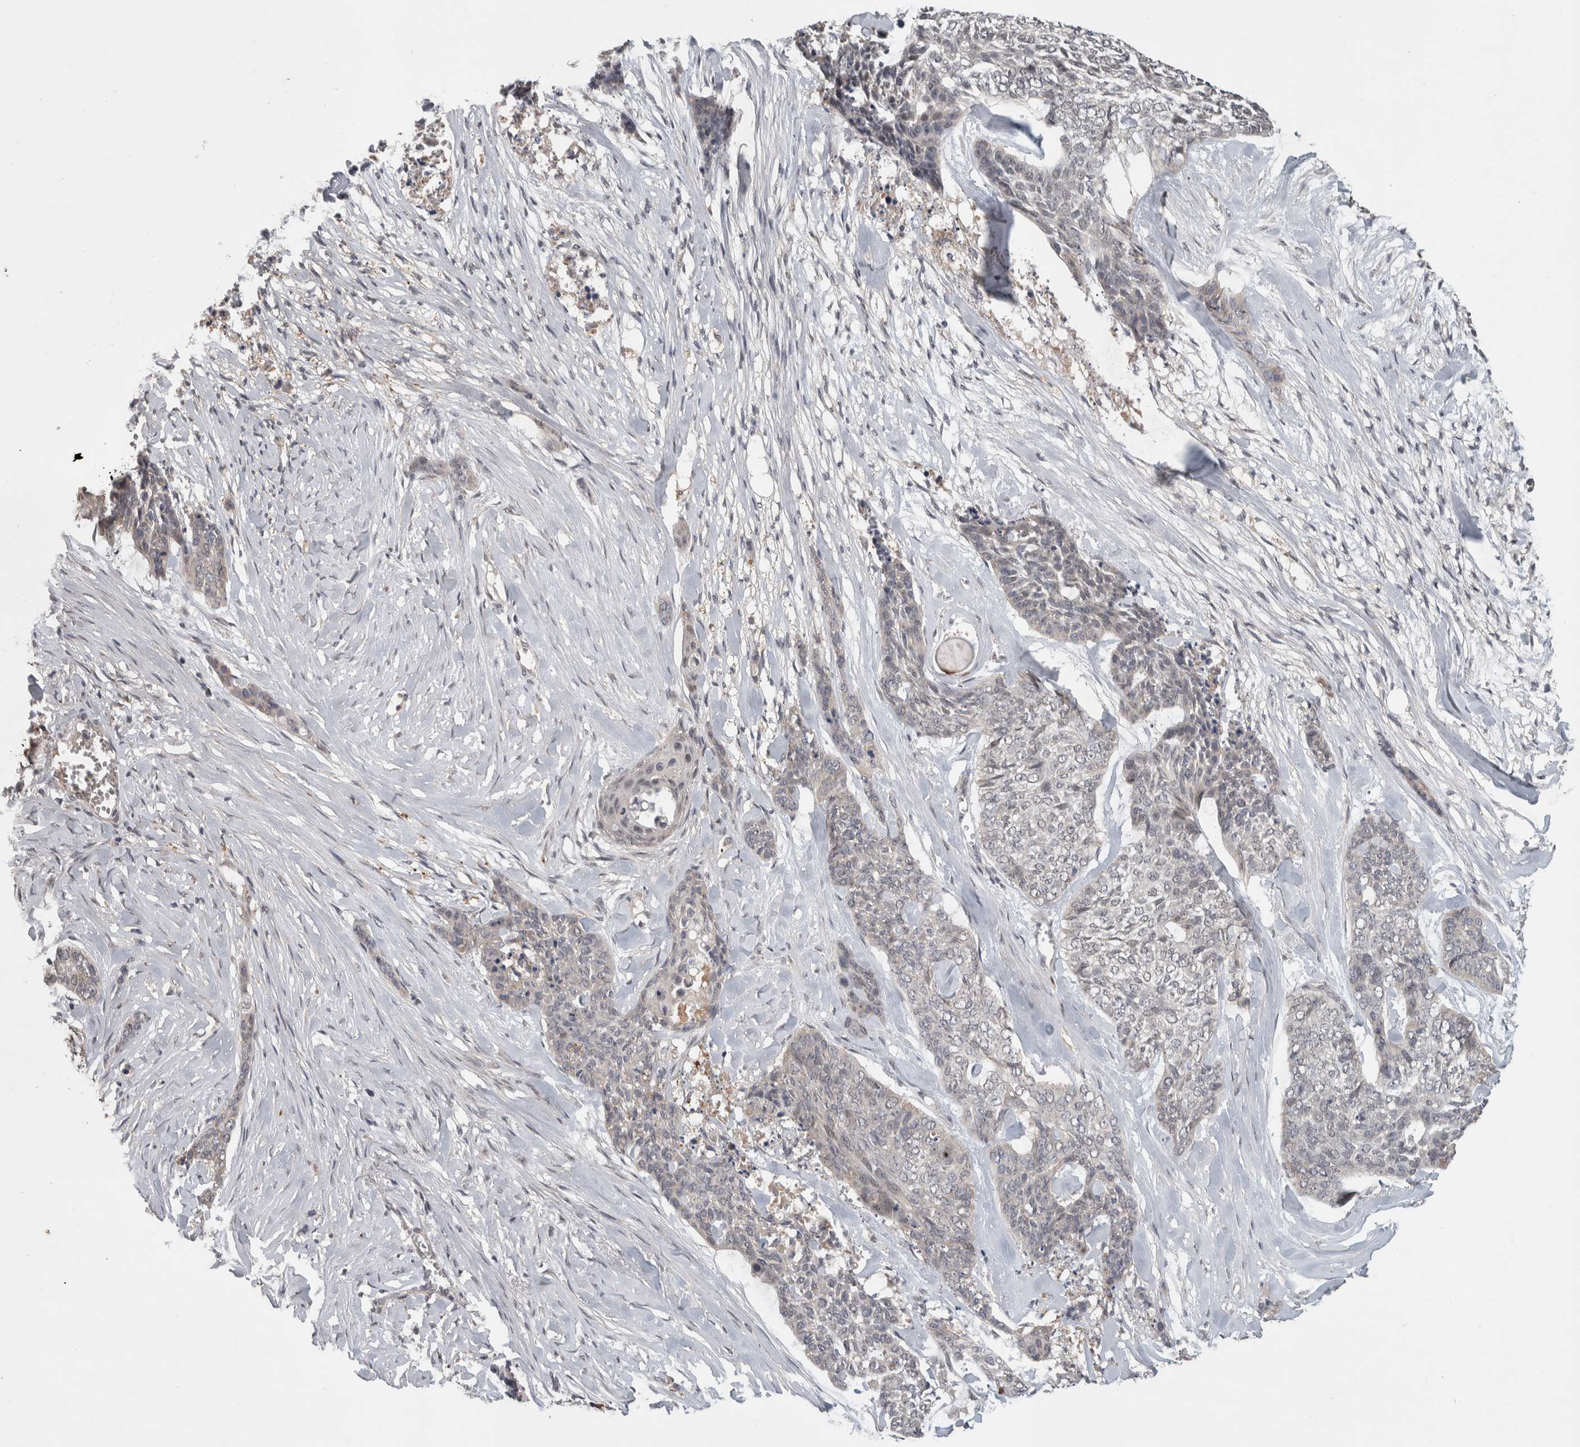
{"staining": {"intensity": "negative", "quantity": "none", "location": "none"}, "tissue": "skin cancer", "cell_type": "Tumor cells", "image_type": "cancer", "snomed": [{"axis": "morphology", "description": "Basal cell carcinoma"}, {"axis": "topography", "description": "Skin"}], "caption": "Skin cancer (basal cell carcinoma) was stained to show a protein in brown. There is no significant expression in tumor cells. (IHC, brightfield microscopy, high magnification).", "gene": "CHRM3", "patient": {"sex": "female", "age": 64}}